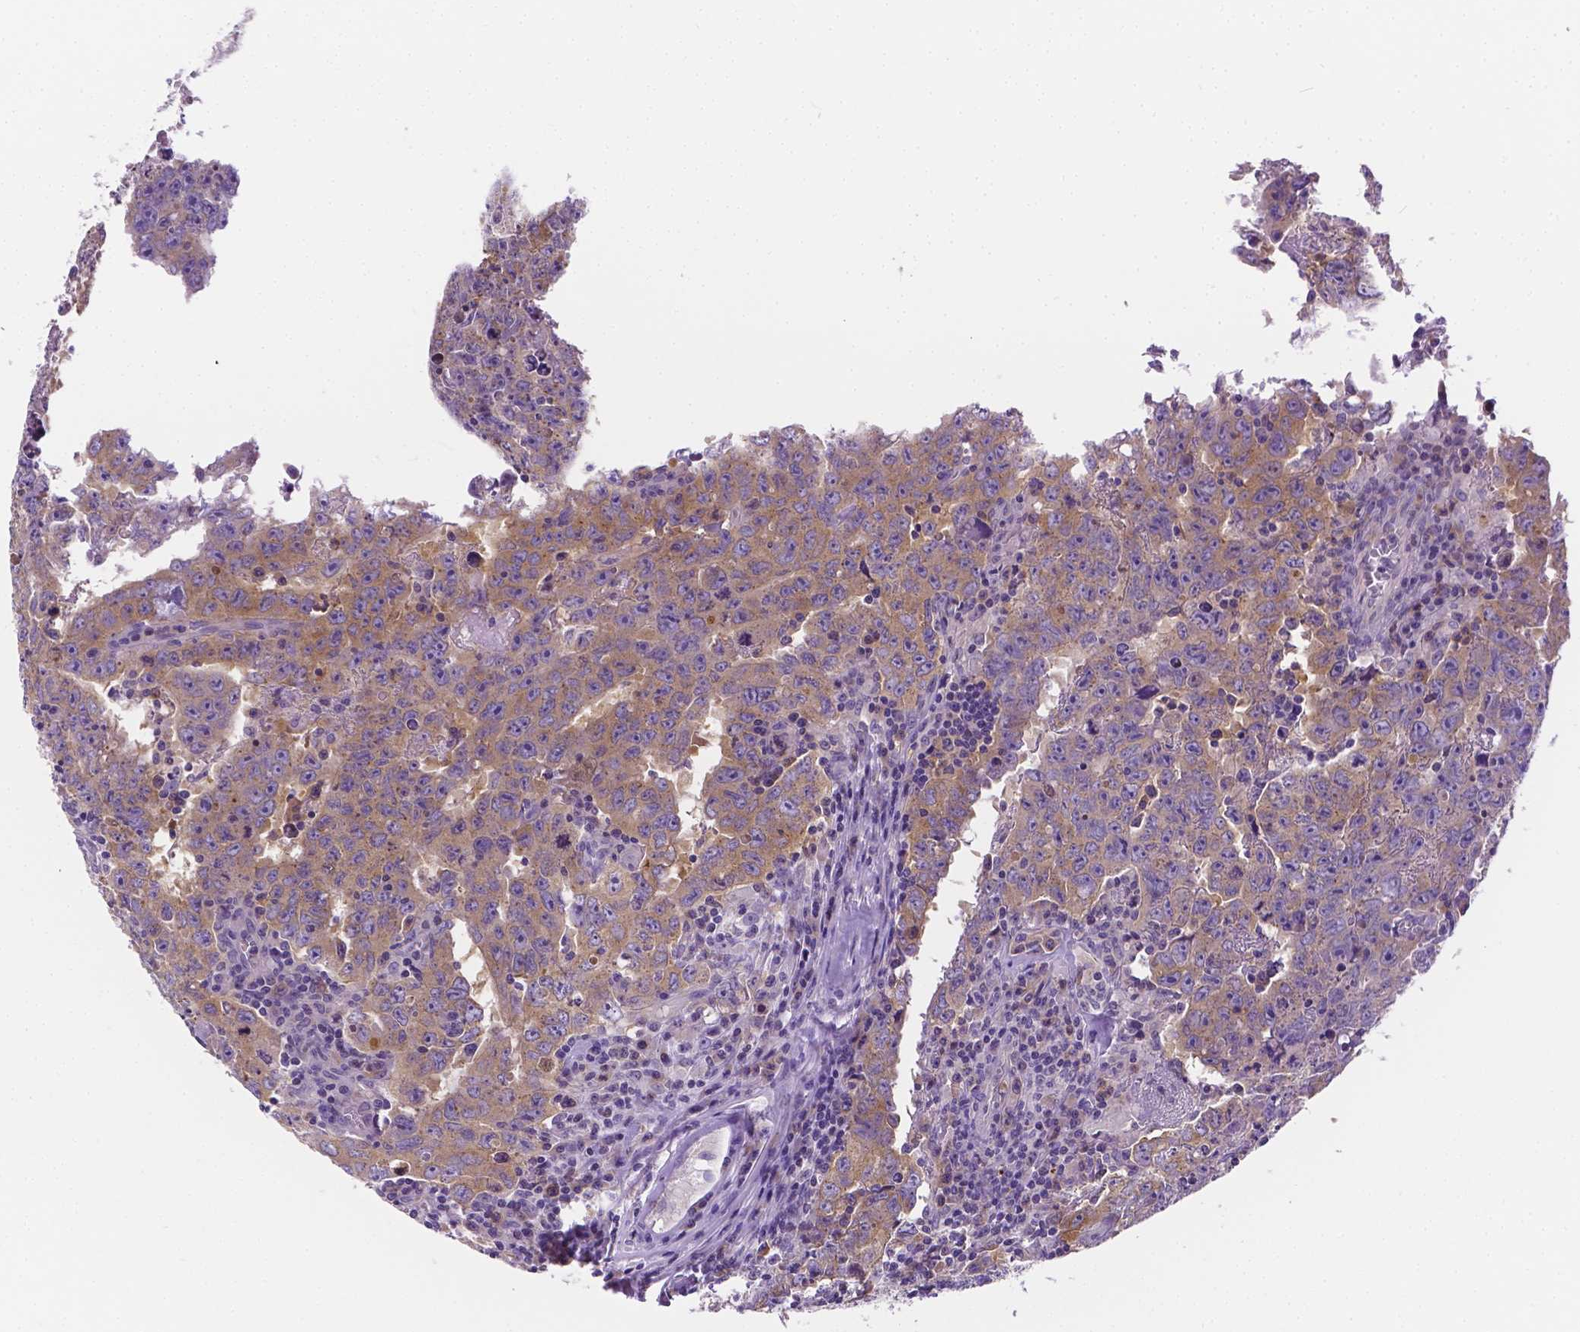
{"staining": {"intensity": "weak", "quantity": ">75%", "location": "cytoplasmic/membranous"}, "tissue": "testis cancer", "cell_type": "Tumor cells", "image_type": "cancer", "snomed": [{"axis": "morphology", "description": "Carcinoma, Embryonal, NOS"}, {"axis": "topography", "description": "Testis"}], "caption": "Human testis cancer stained with a protein marker displays weak staining in tumor cells.", "gene": "ZNRD2", "patient": {"sex": "male", "age": 22}}